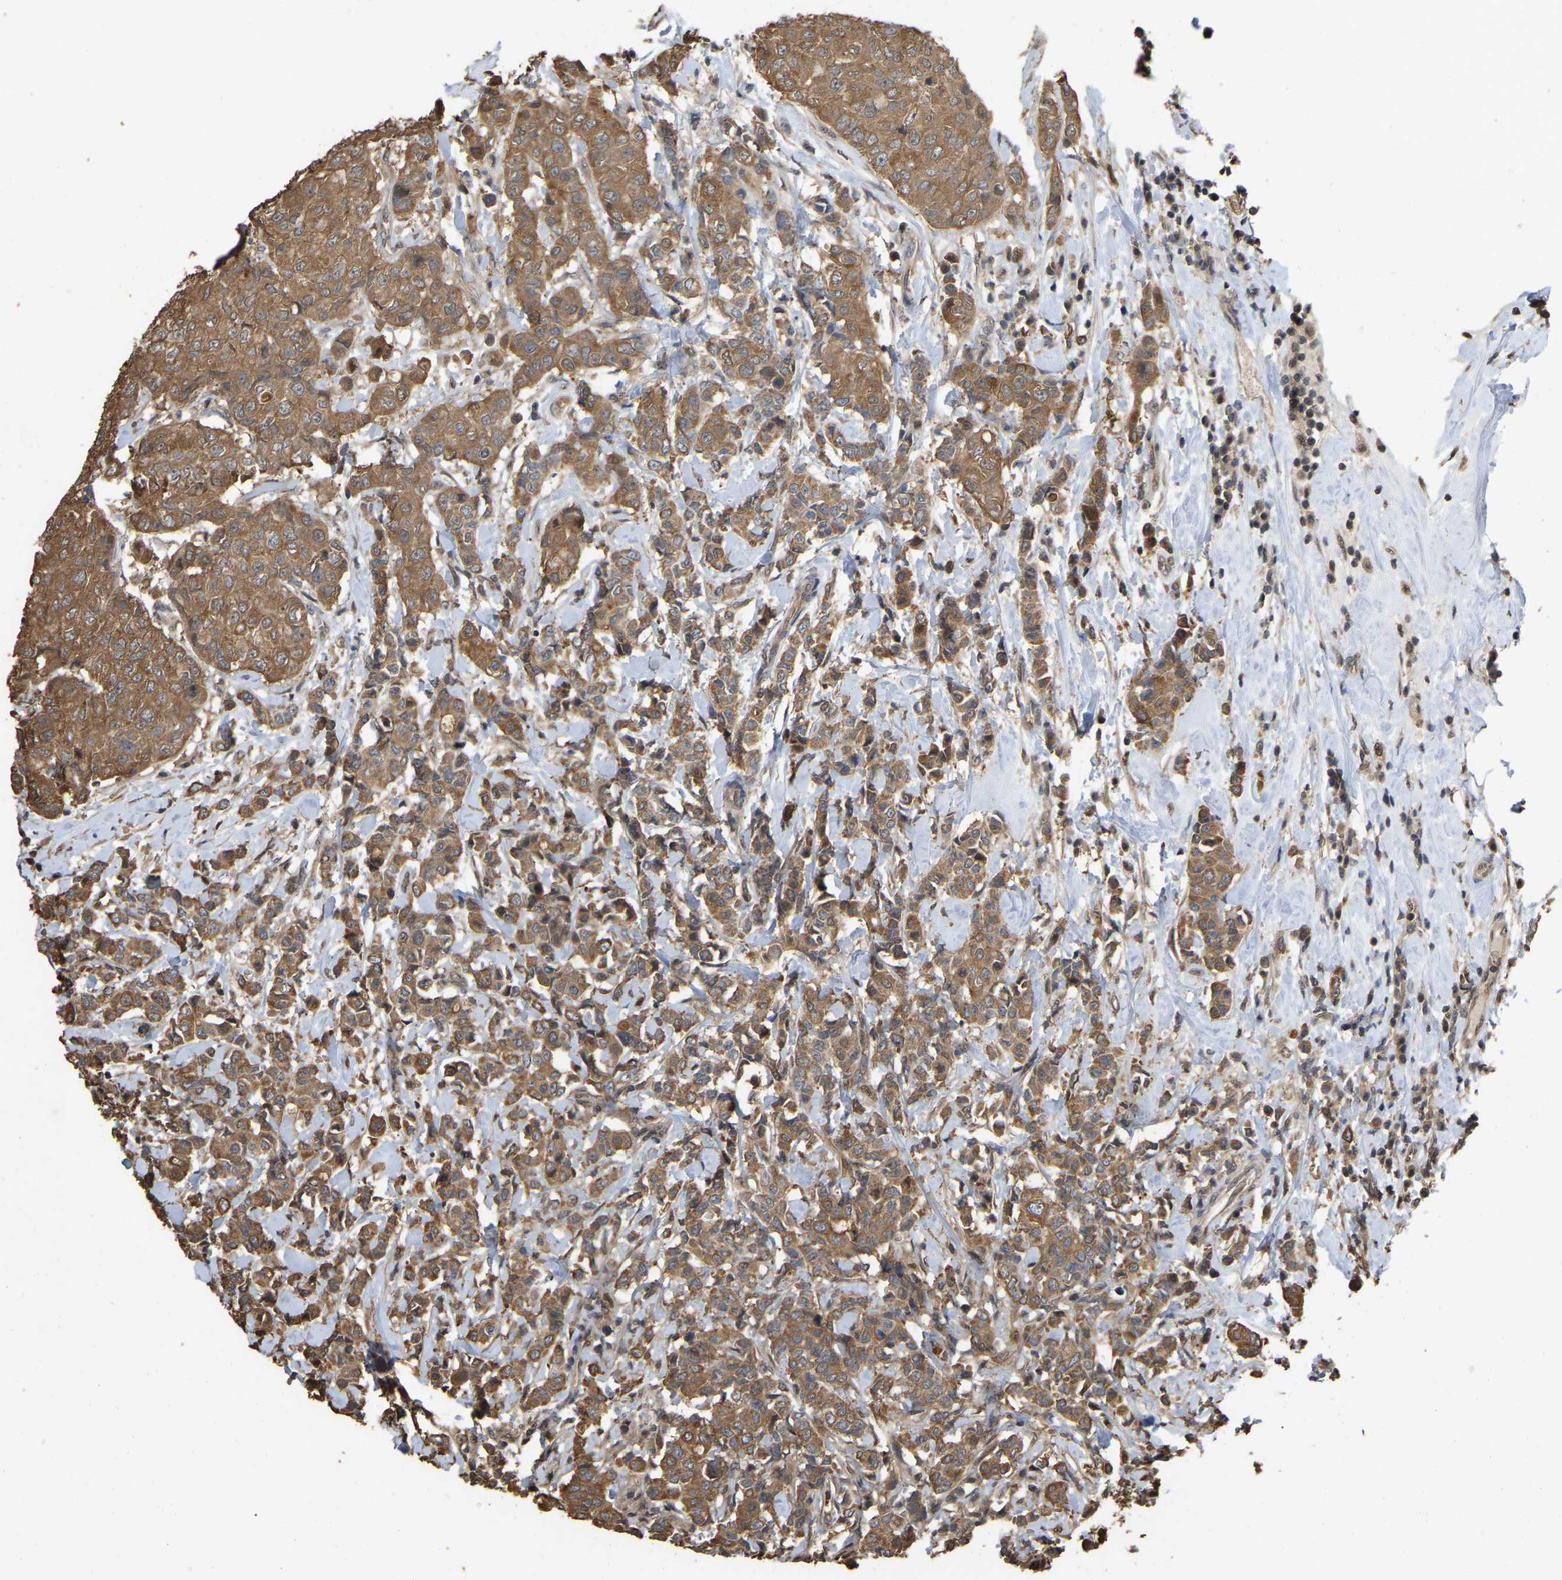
{"staining": {"intensity": "moderate", "quantity": ">75%", "location": "cytoplasmic/membranous"}, "tissue": "breast cancer", "cell_type": "Tumor cells", "image_type": "cancer", "snomed": [{"axis": "morphology", "description": "Duct carcinoma"}, {"axis": "topography", "description": "Breast"}], "caption": "Brown immunohistochemical staining in breast cancer reveals moderate cytoplasmic/membranous staining in about >75% of tumor cells.", "gene": "FAM219A", "patient": {"sex": "female", "age": 27}}